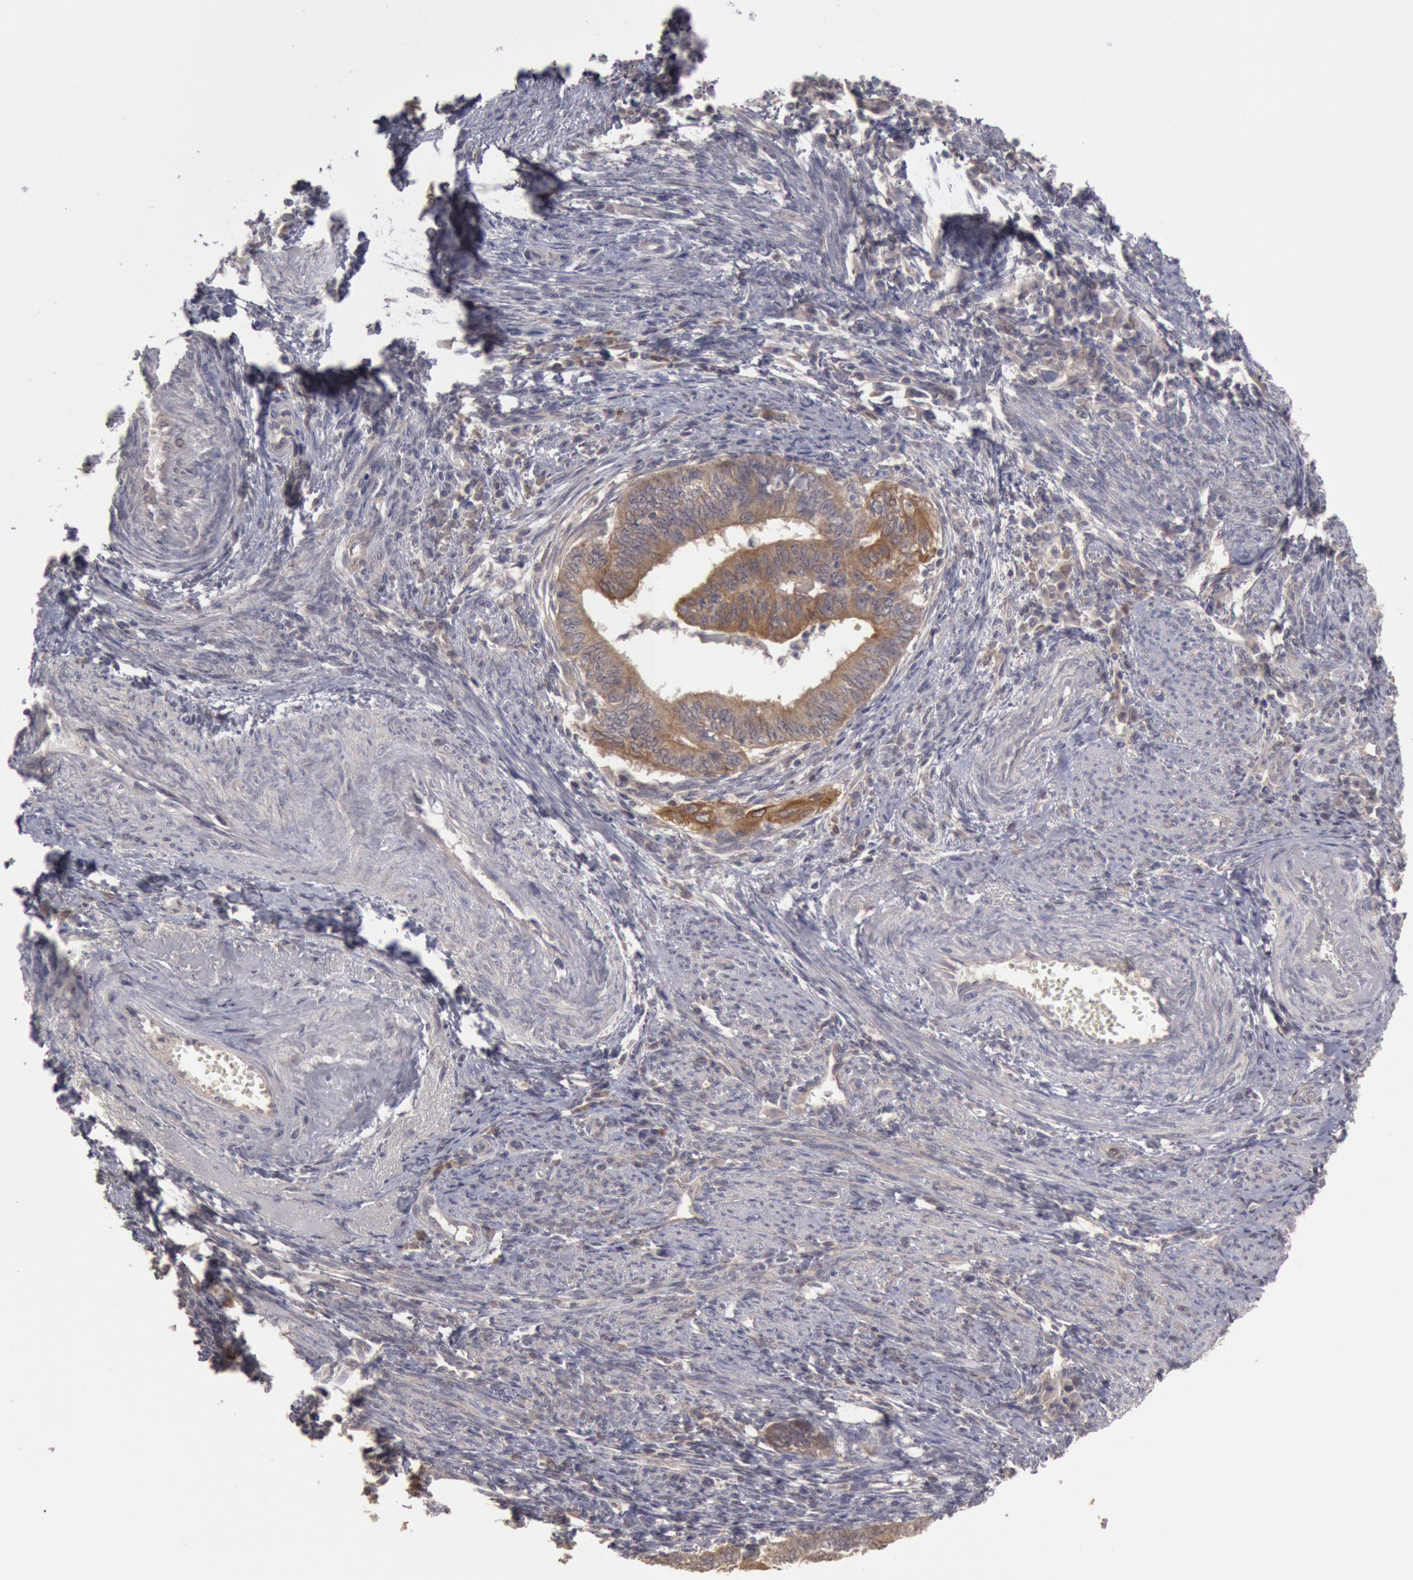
{"staining": {"intensity": "moderate", "quantity": ">75%", "location": "cytoplasmic/membranous"}, "tissue": "endometrial cancer", "cell_type": "Tumor cells", "image_type": "cancer", "snomed": [{"axis": "morphology", "description": "Adenocarcinoma, NOS"}, {"axis": "topography", "description": "Endometrium"}], "caption": "The immunohistochemical stain shows moderate cytoplasmic/membranous positivity in tumor cells of endometrial cancer tissue.", "gene": "ZFP36L1", "patient": {"sex": "female", "age": 66}}